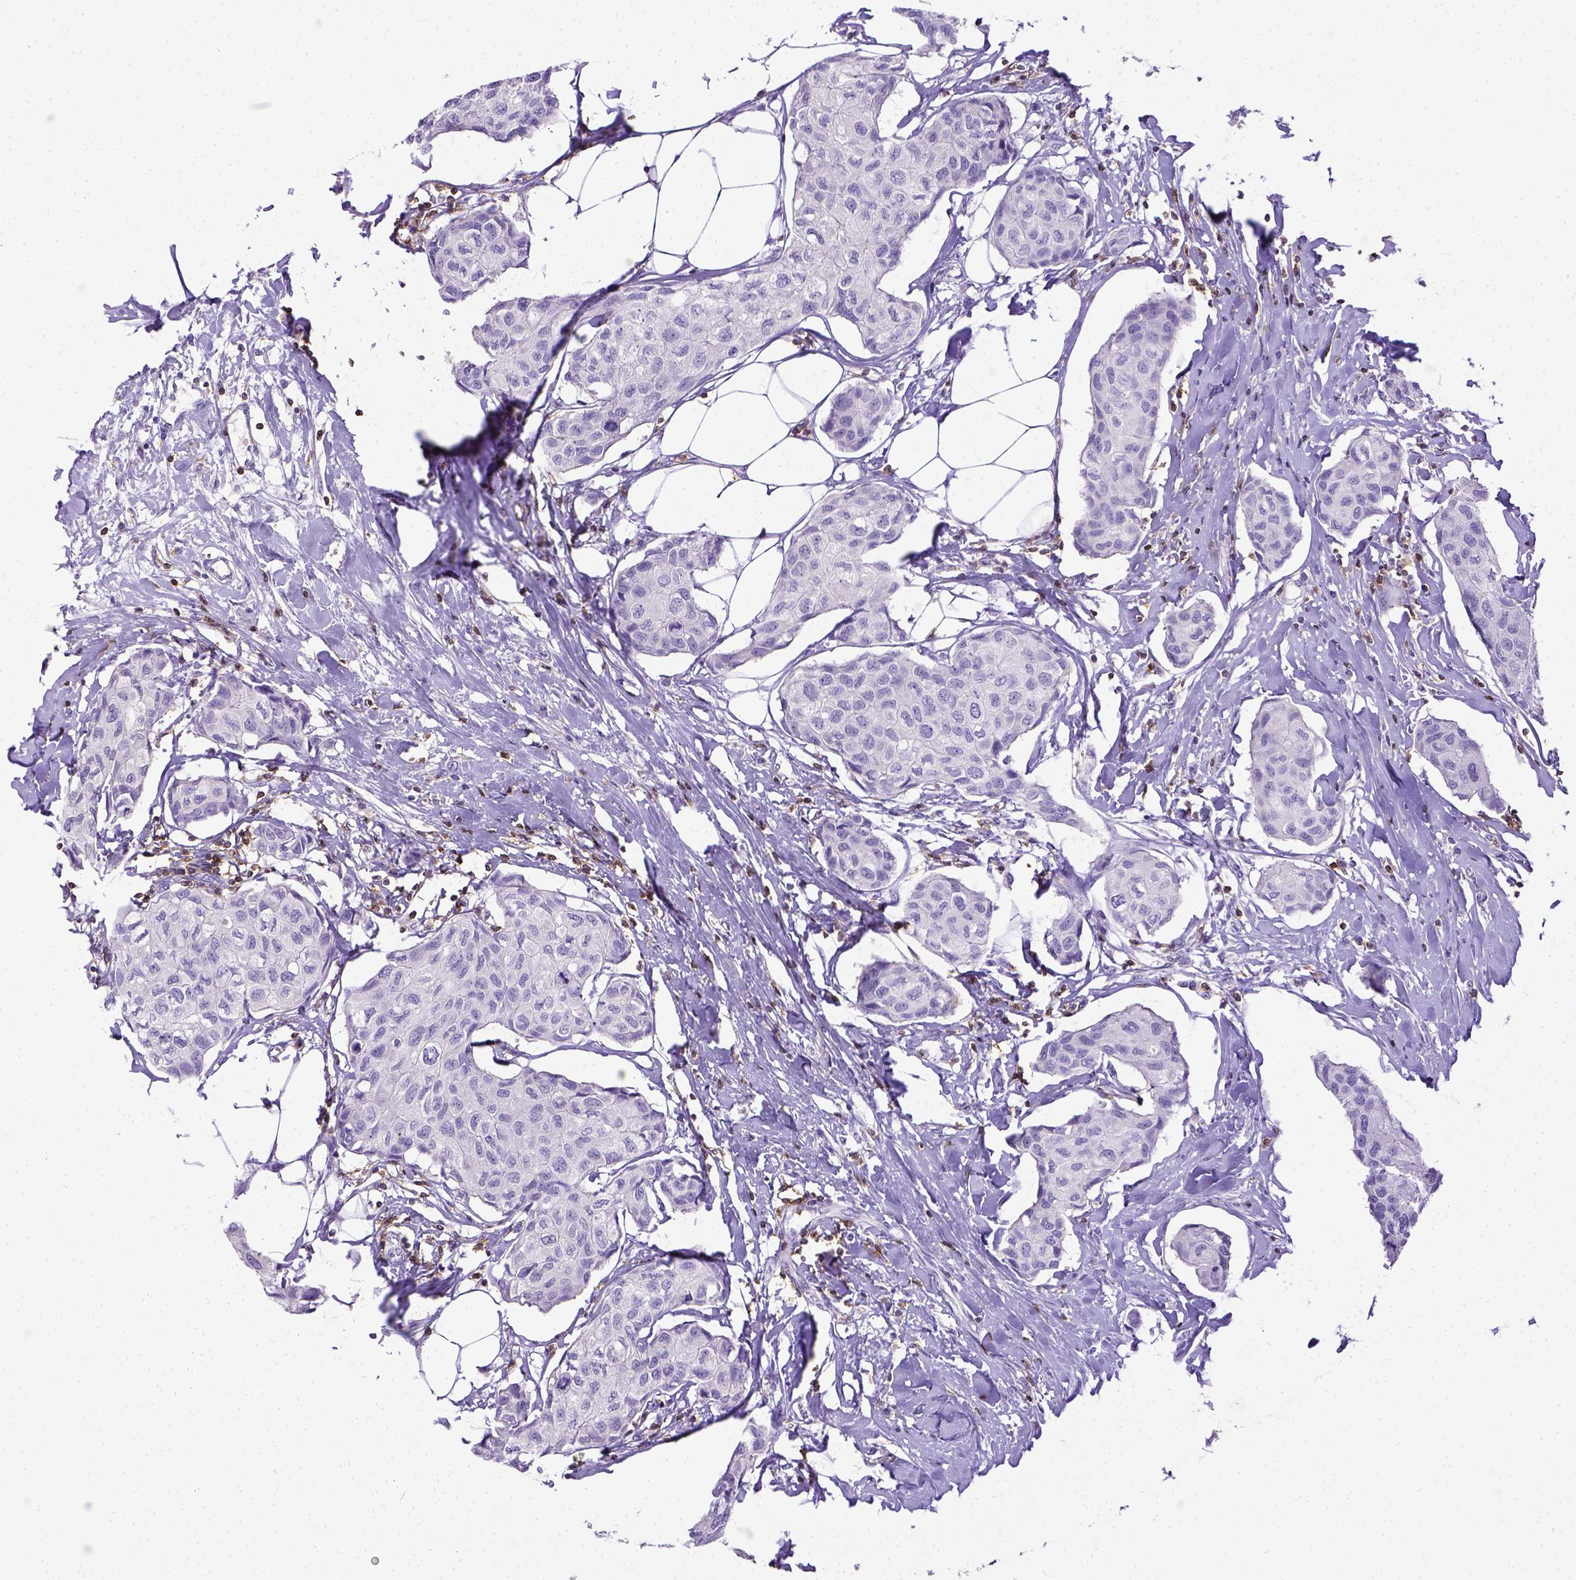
{"staining": {"intensity": "negative", "quantity": "none", "location": "none"}, "tissue": "breast cancer", "cell_type": "Tumor cells", "image_type": "cancer", "snomed": [{"axis": "morphology", "description": "Duct carcinoma"}, {"axis": "topography", "description": "Breast"}], "caption": "Immunohistochemistry photomicrograph of breast cancer (invasive ductal carcinoma) stained for a protein (brown), which shows no staining in tumor cells.", "gene": "CD3E", "patient": {"sex": "female", "age": 80}}